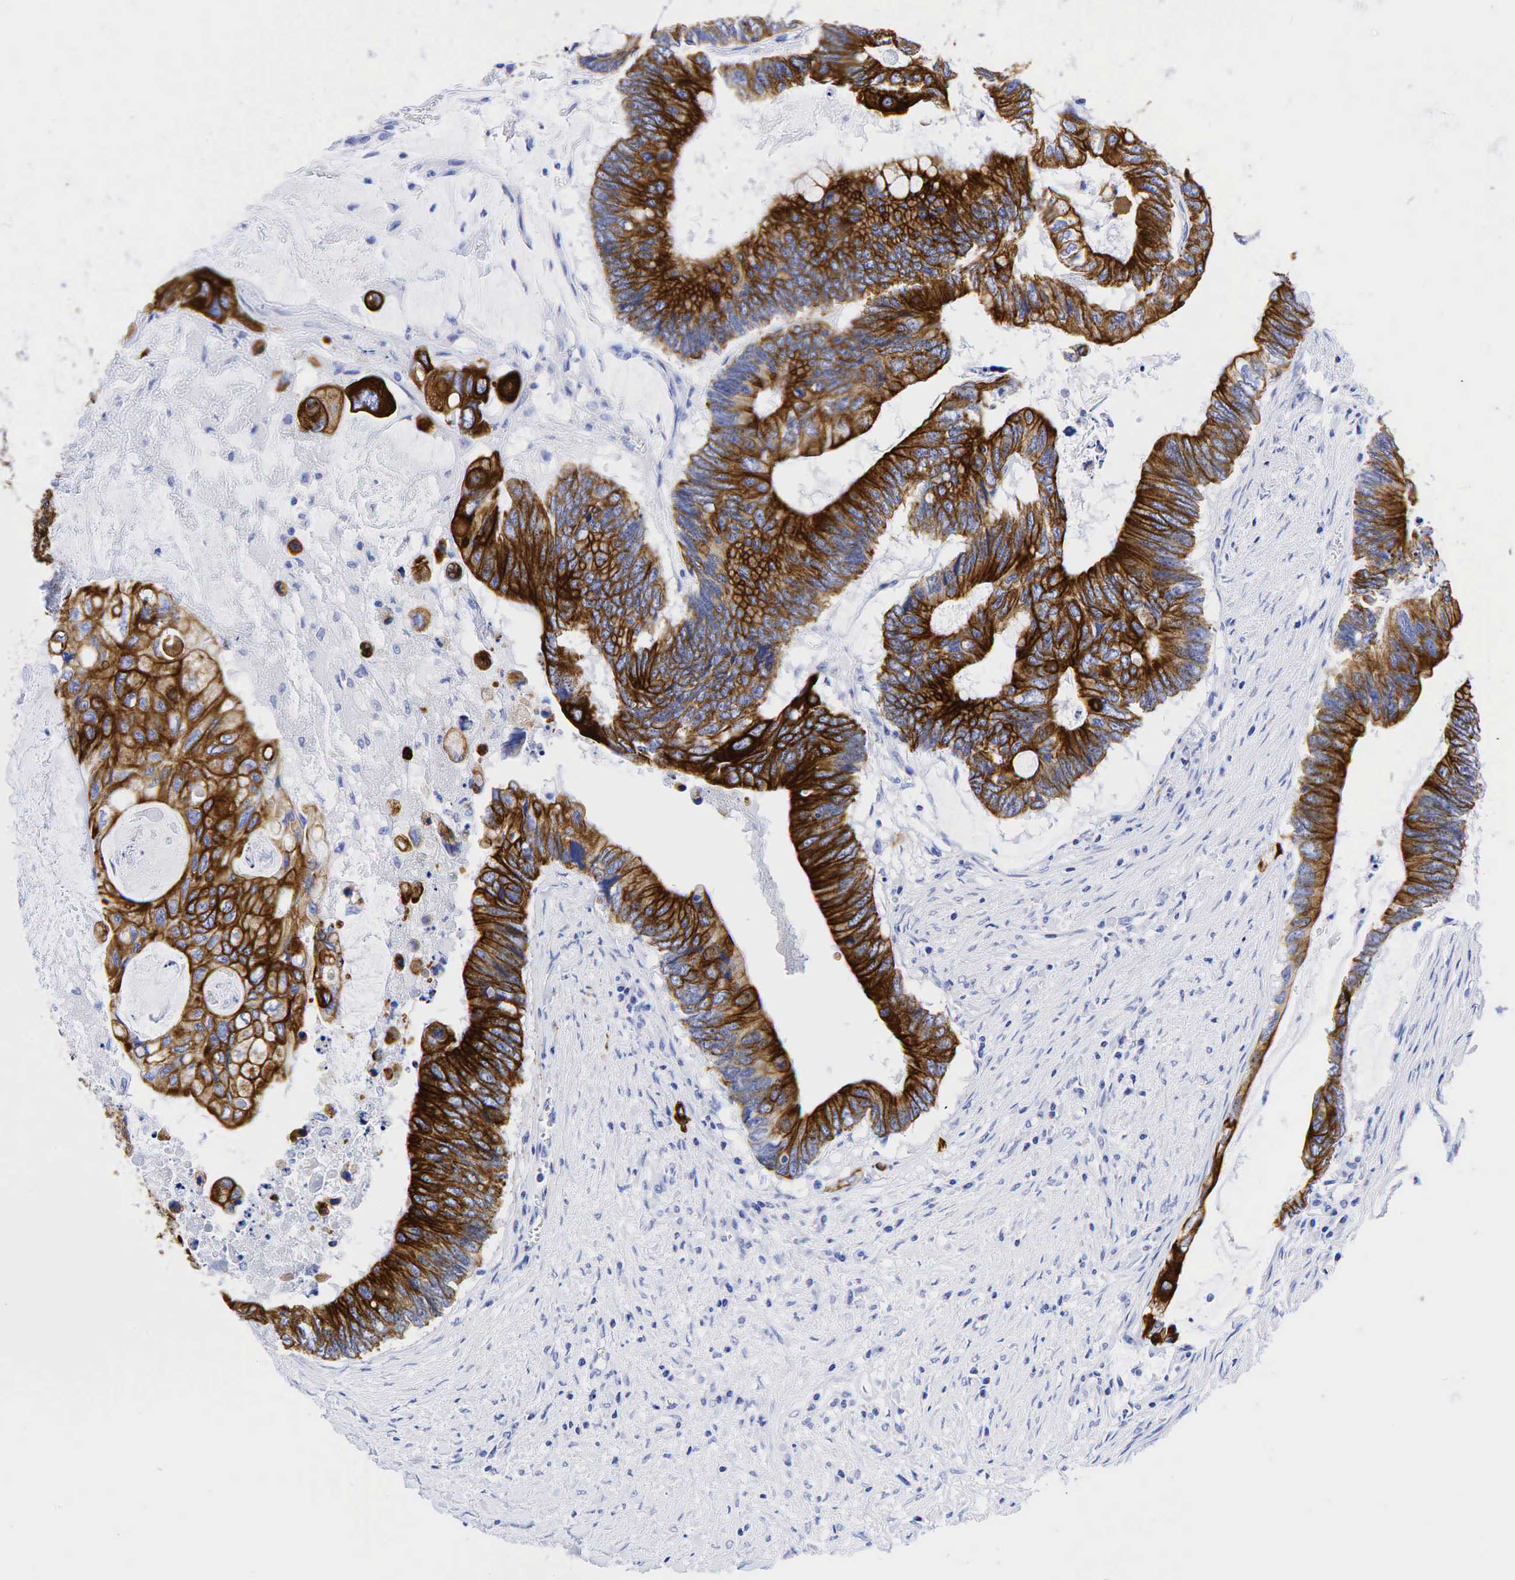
{"staining": {"intensity": "strong", "quantity": ">75%", "location": "cytoplasmic/membranous"}, "tissue": "colorectal cancer", "cell_type": "Tumor cells", "image_type": "cancer", "snomed": [{"axis": "morphology", "description": "Adenocarcinoma, NOS"}, {"axis": "topography", "description": "Colon"}], "caption": "A brown stain shows strong cytoplasmic/membranous staining of a protein in human colorectal cancer (adenocarcinoma) tumor cells. (IHC, brightfield microscopy, high magnification).", "gene": "KRT18", "patient": {"sex": "male", "age": 65}}